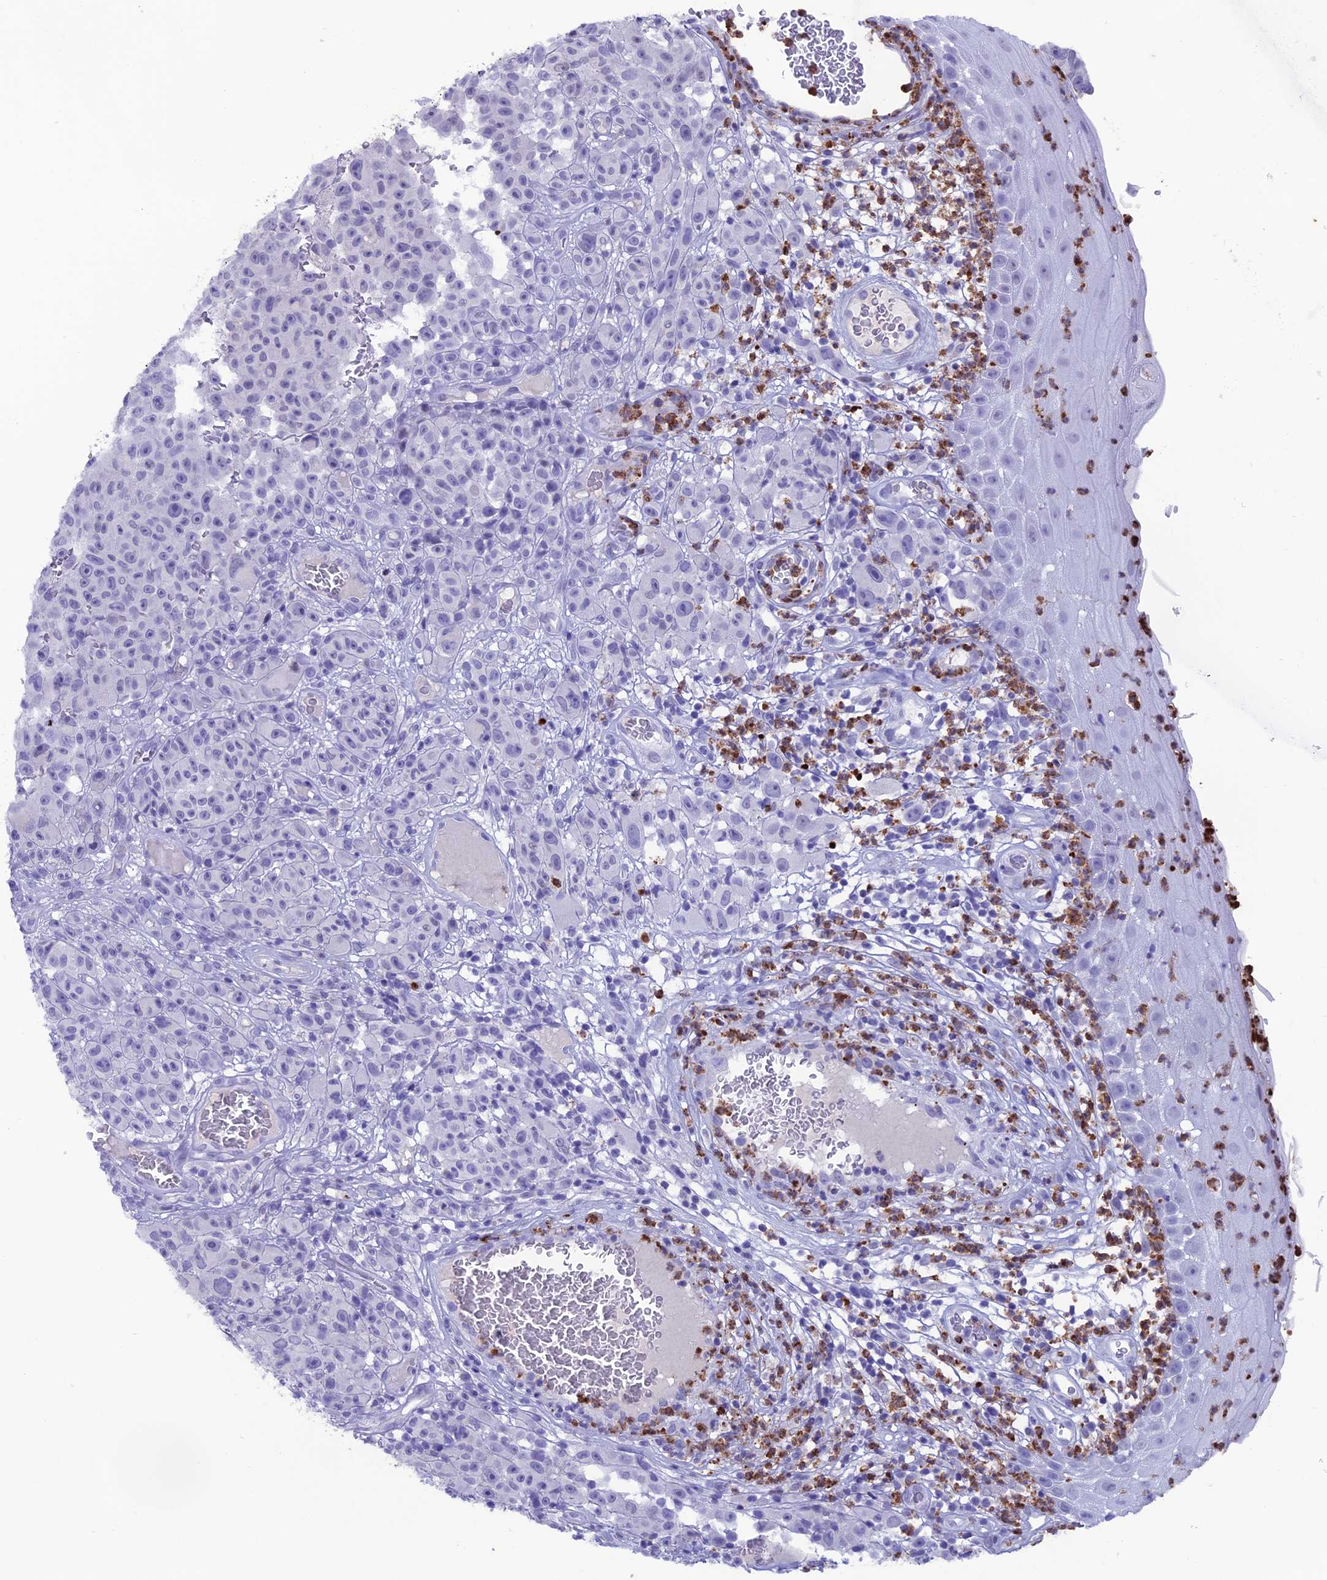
{"staining": {"intensity": "negative", "quantity": "none", "location": "none"}, "tissue": "melanoma", "cell_type": "Tumor cells", "image_type": "cancer", "snomed": [{"axis": "morphology", "description": "Malignant melanoma, NOS"}, {"axis": "topography", "description": "Skin"}], "caption": "Human malignant melanoma stained for a protein using immunohistochemistry (IHC) demonstrates no expression in tumor cells.", "gene": "MFSD2B", "patient": {"sex": "female", "age": 82}}